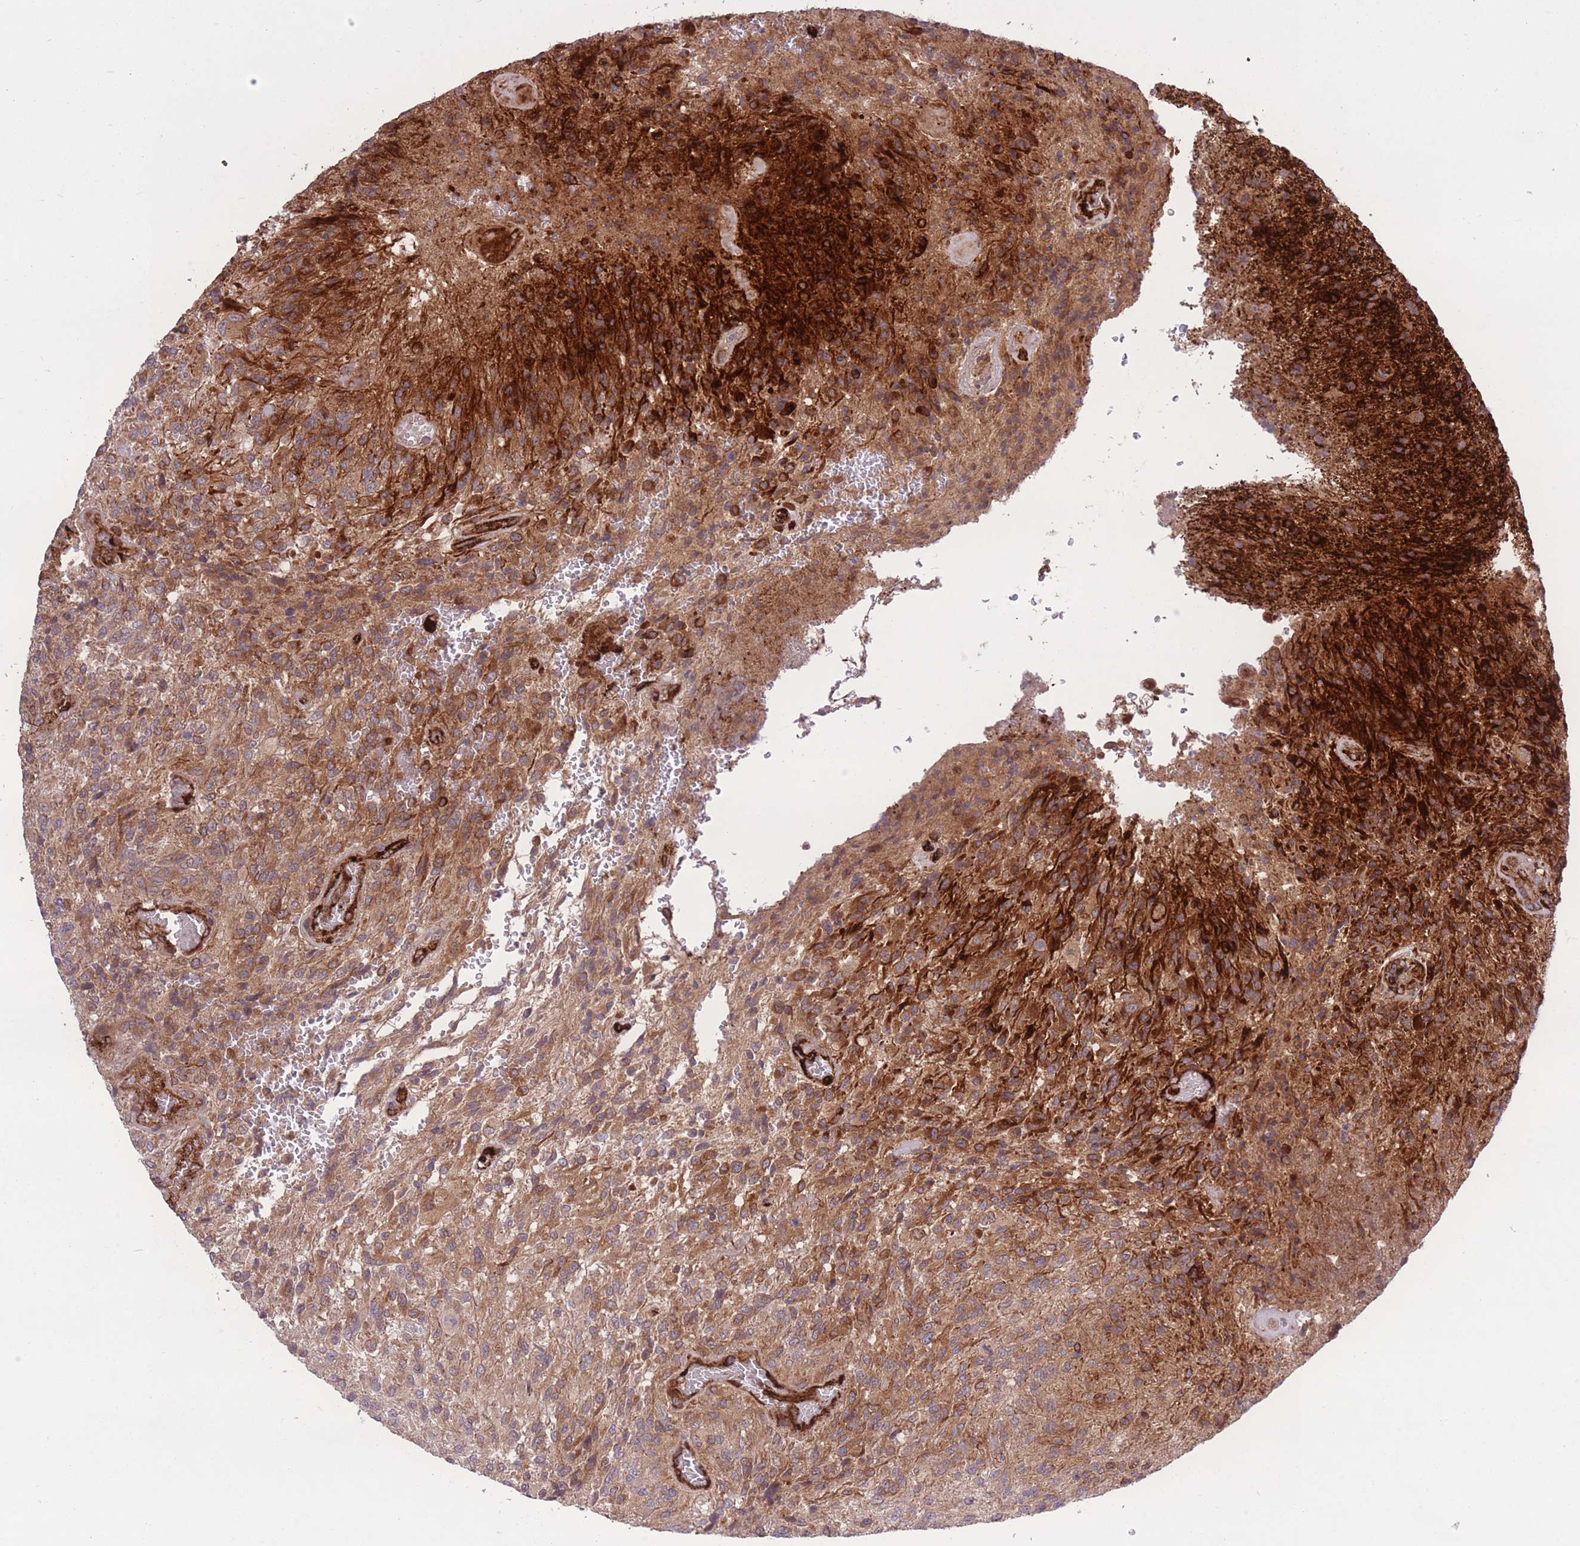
{"staining": {"intensity": "strong", "quantity": "25%-75%", "location": "cytoplasmic/membranous"}, "tissue": "glioma", "cell_type": "Tumor cells", "image_type": "cancer", "snomed": [{"axis": "morphology", "description": "Normal tissue, NOS"}, {"axis": "morphology", "description": "Glioma, malignant, High grade"}, {"axis": "topography", "description": "Cerebral cortex"}], "caption": "Tumor cells show high levels of strong cytoplasmic/membranous positivity in about 25%-75% of cells in malignant glioma (high-grade). The protein of interest is shown in brown color, while the nuclei are stained blue.", "gene": "CISH", "patient": {"sex": "male", "age": 56}}